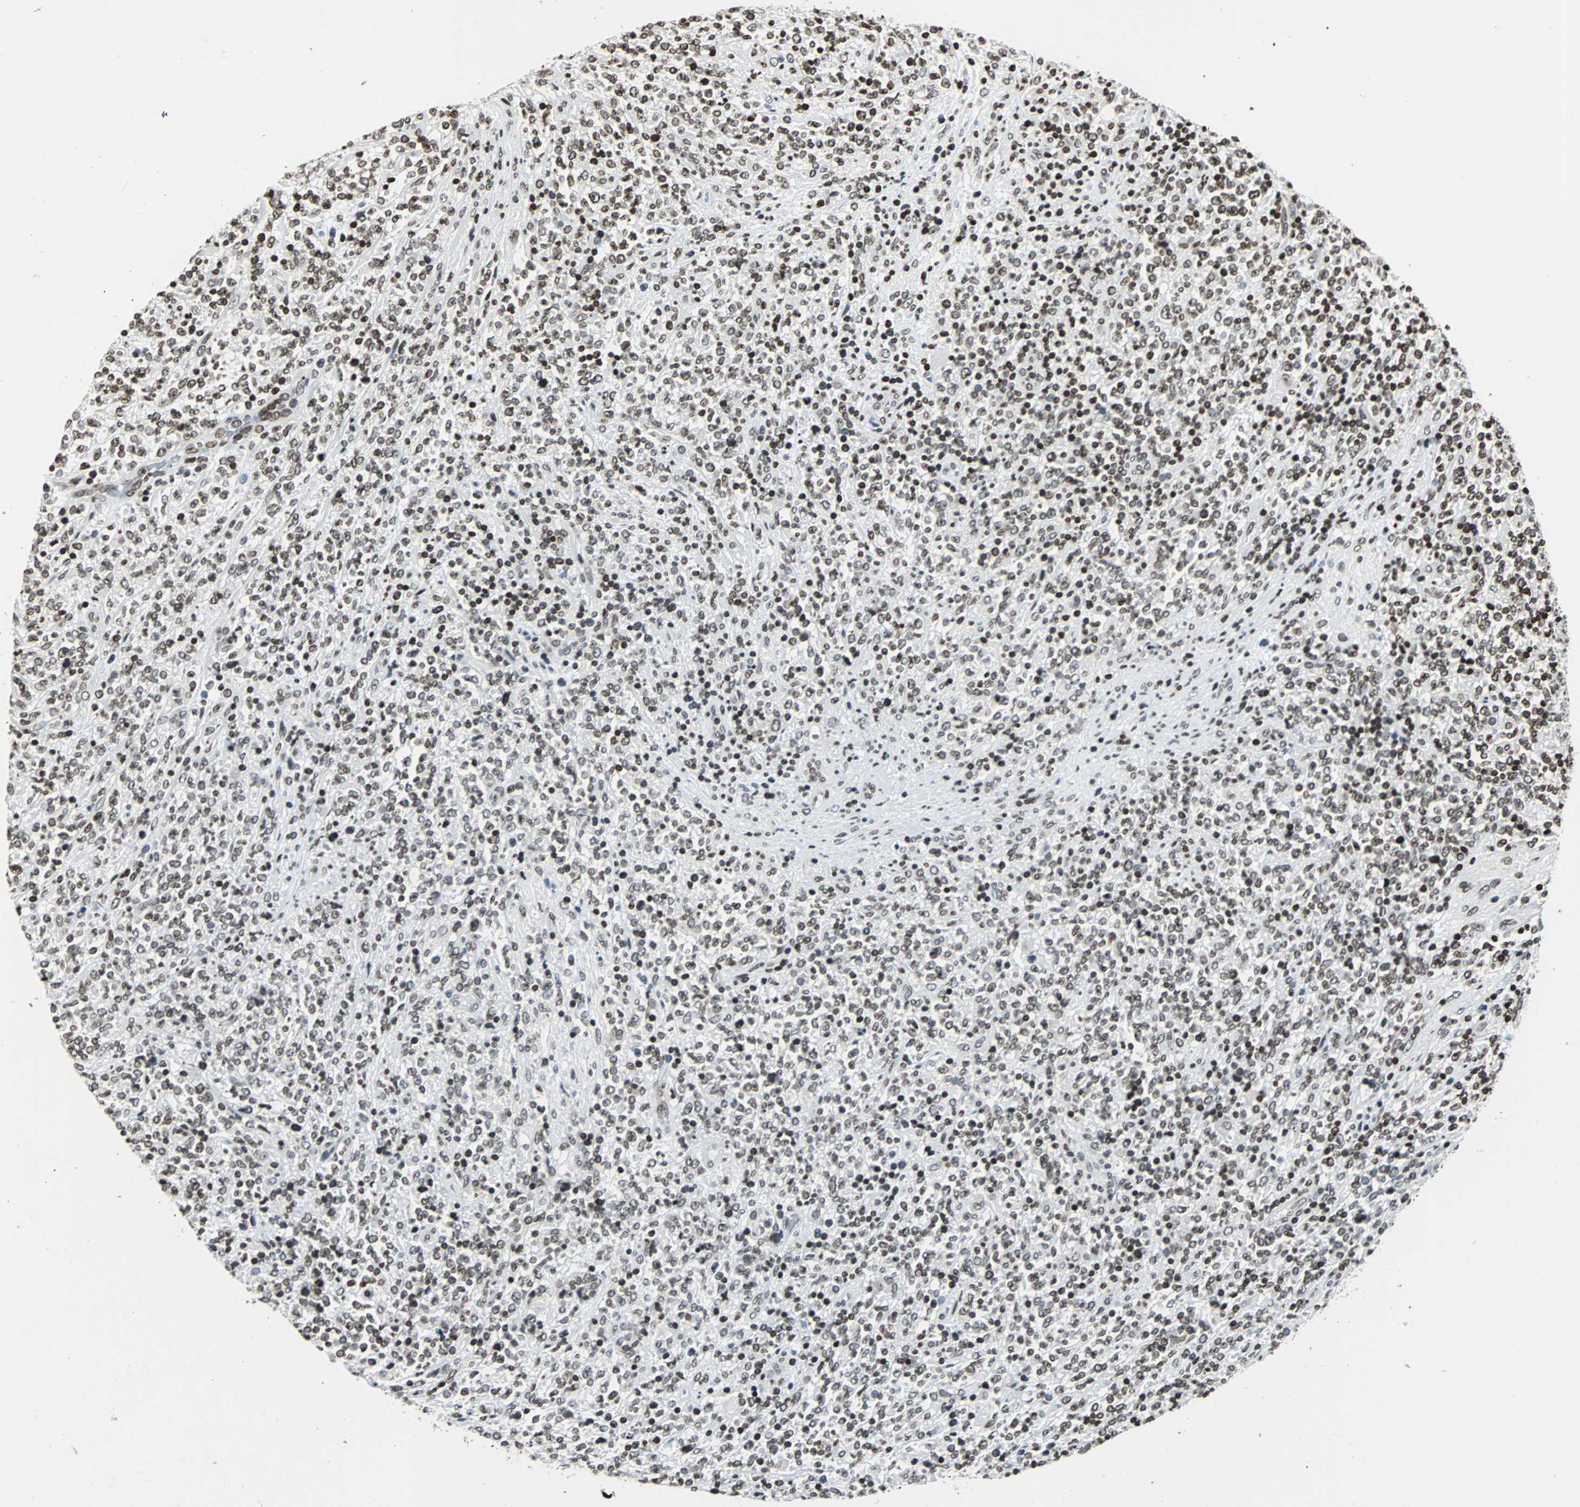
{"staining": {"intensity": "strong", "quantity": ">75%", "location": "nuclear"}, "tissue": "lymphoma", "cell_type": "Tumor cells", "image_type": "cancer", "snomed": [{"axis": "morphology", "description": "Malignant lymphoma, non-Hodgkin's type, High grade"}, {"axis": "topography", "description": "Soft tissue"}], "caption": "A brown stain highlights strong nuclear expression of a protein in malignant lymphoma, non-Hodgkin's type (high-grade) tumor cells. The staining was performed using DAB, with brown indicating positive protein expression. Nuclei are stained blue with hematoxylin.", "gene": "PAXIP1", "patient": {"sex": "male", "age": 18}}